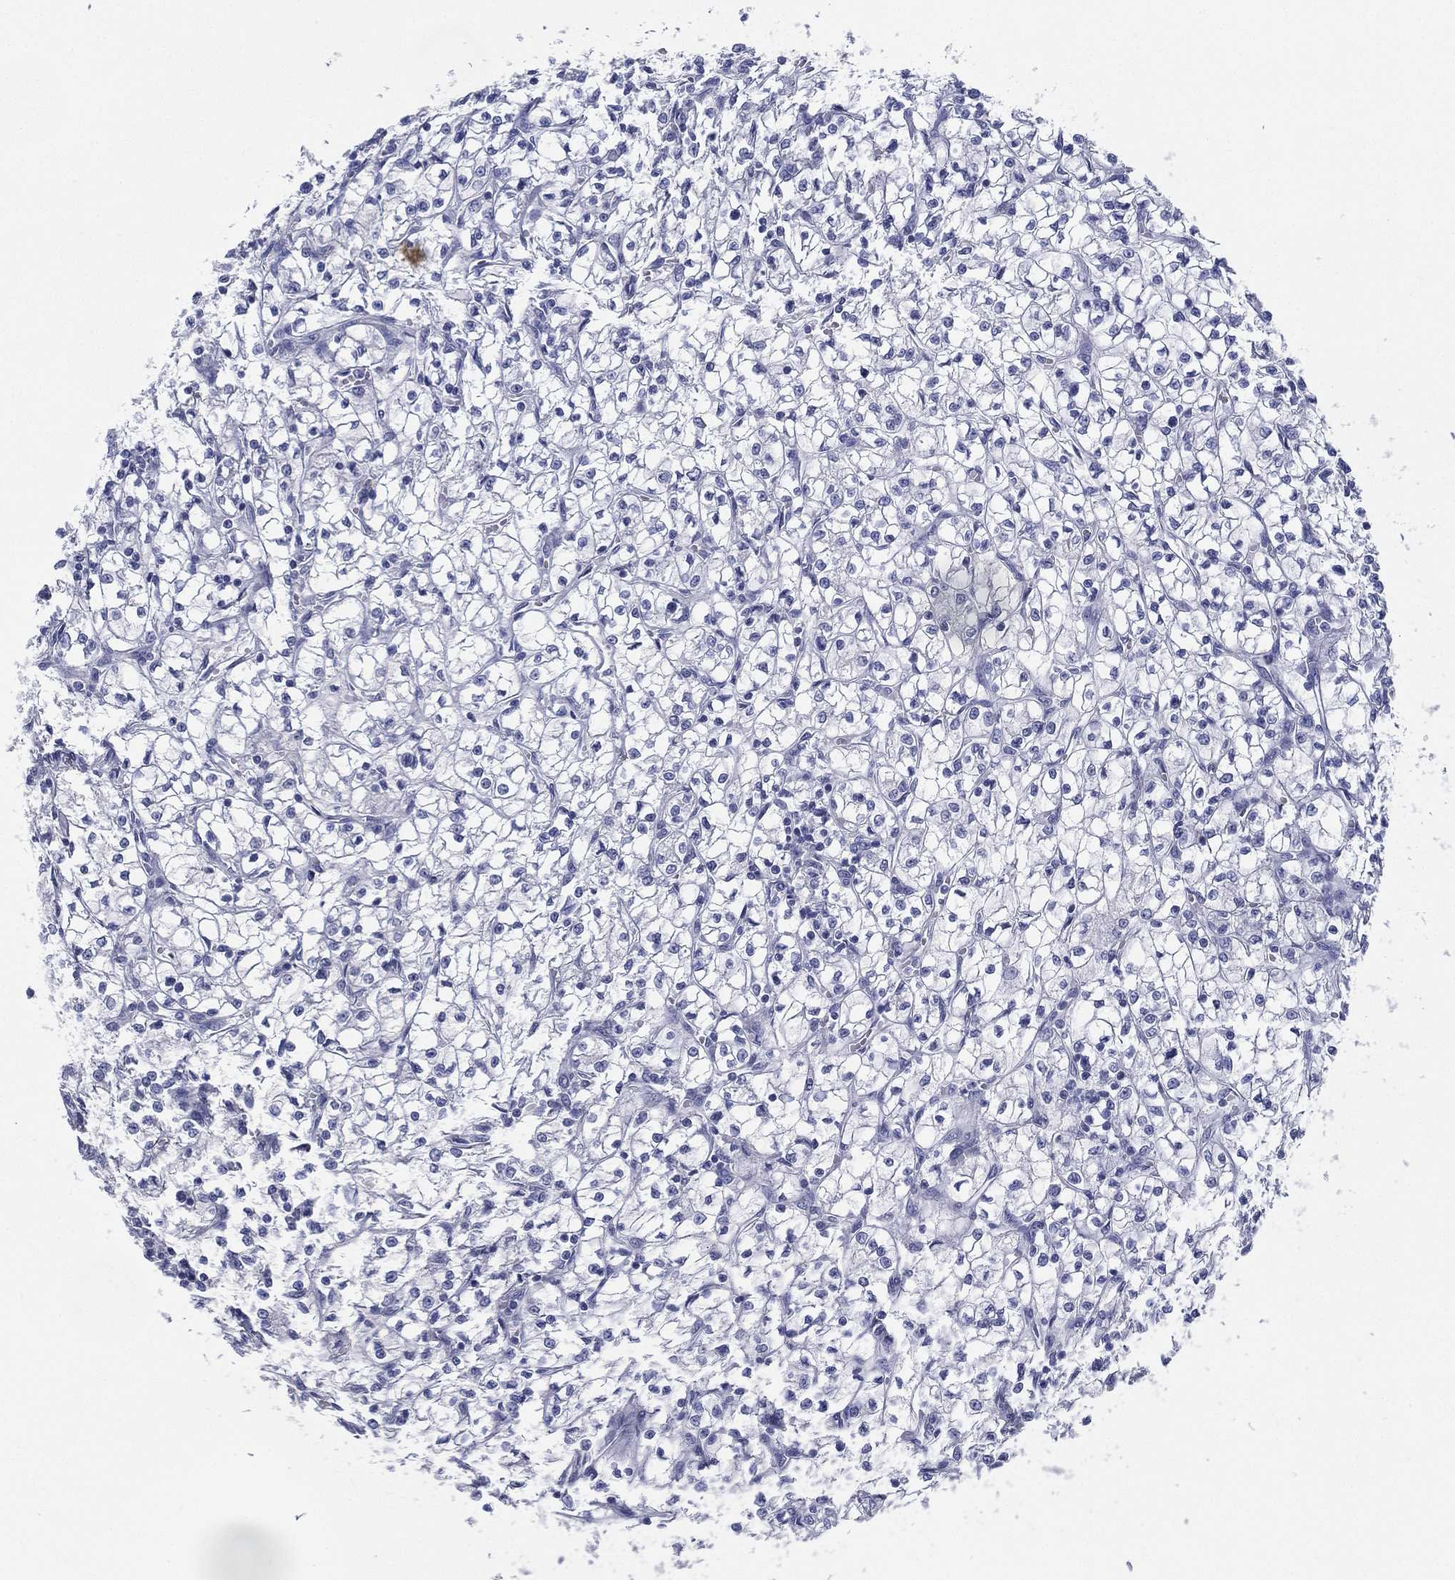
{"staining": {"intensity": "negative", "quantity": "none", "location": "none"}, "tissue": "renal cancer", "cell_type": "Tumor cells", "image_type": "cancer", "snomed": [{"axis": "morphology", "description": "Adenocarcinoma, NOS"}, {"axis": "topography", "description": "Kidney"}], "caption": "Micrograph shows no significant protein positivity in tumor cells of adenocarcinoma (renal).", "gene": "RSPH4A", "patient": {"sex": "female", "age": 64}}